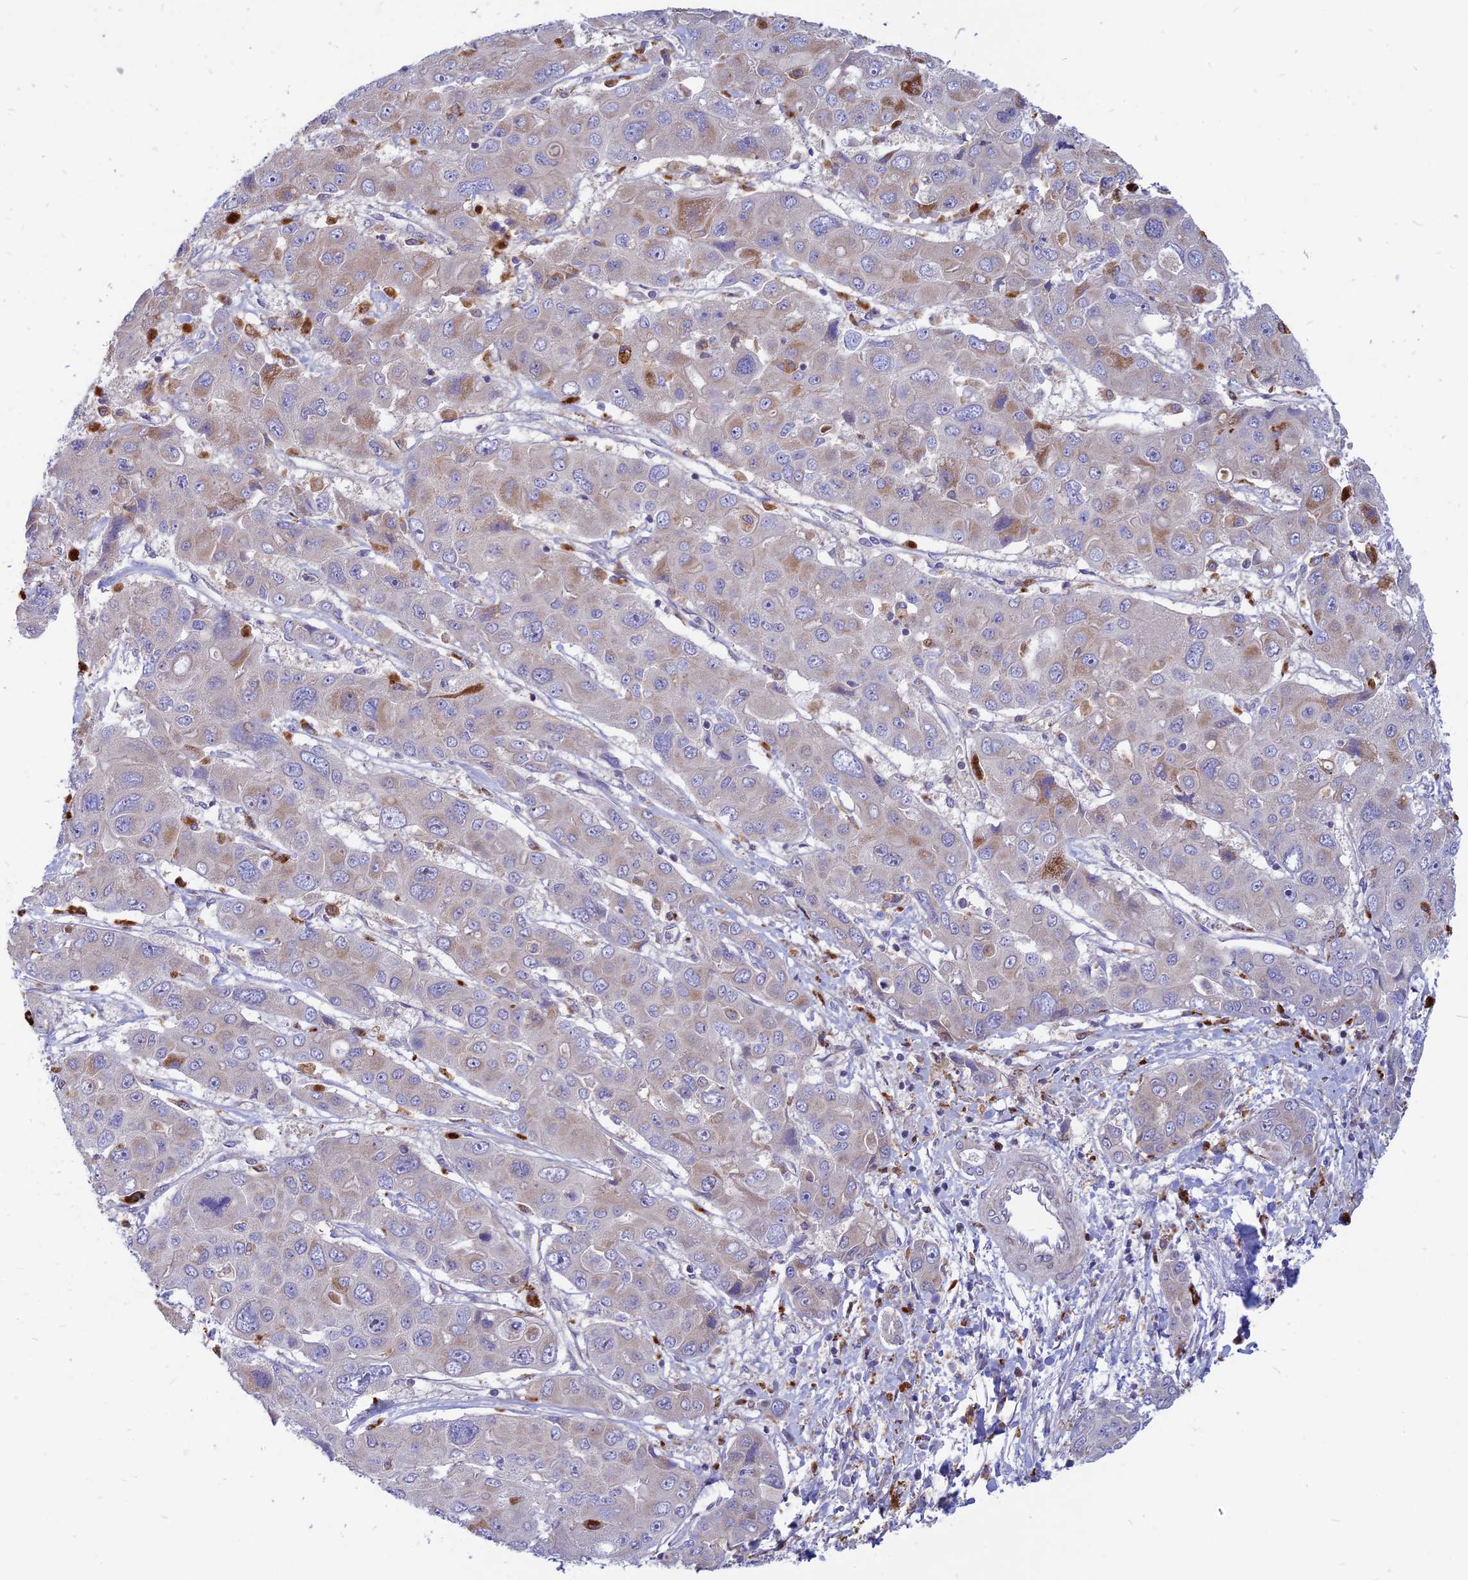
{"staining": {"intensity": "moderate", "quantity": "<25%", "location": "cytoplasmic/membranous"}, "tissue": "liver cancer", "cell_type": "Tumor cells", "image_type": "cancer", "snomed": [{"axis": "morphology", "description": "Cholangiocarcinoma"}, {"axis": "topography", "description": "Liver"}], "caption": "Protein analysis of cholangiocarcinoma (liver) tissue exhibits moderate cytoplasmic/membranous expression in about <25% of tumor cells. (Brightfield microscopy of DAB IHC at high magnification).", "gene": "PHKA2", "patient": {"sex": "male", "age": 67}}